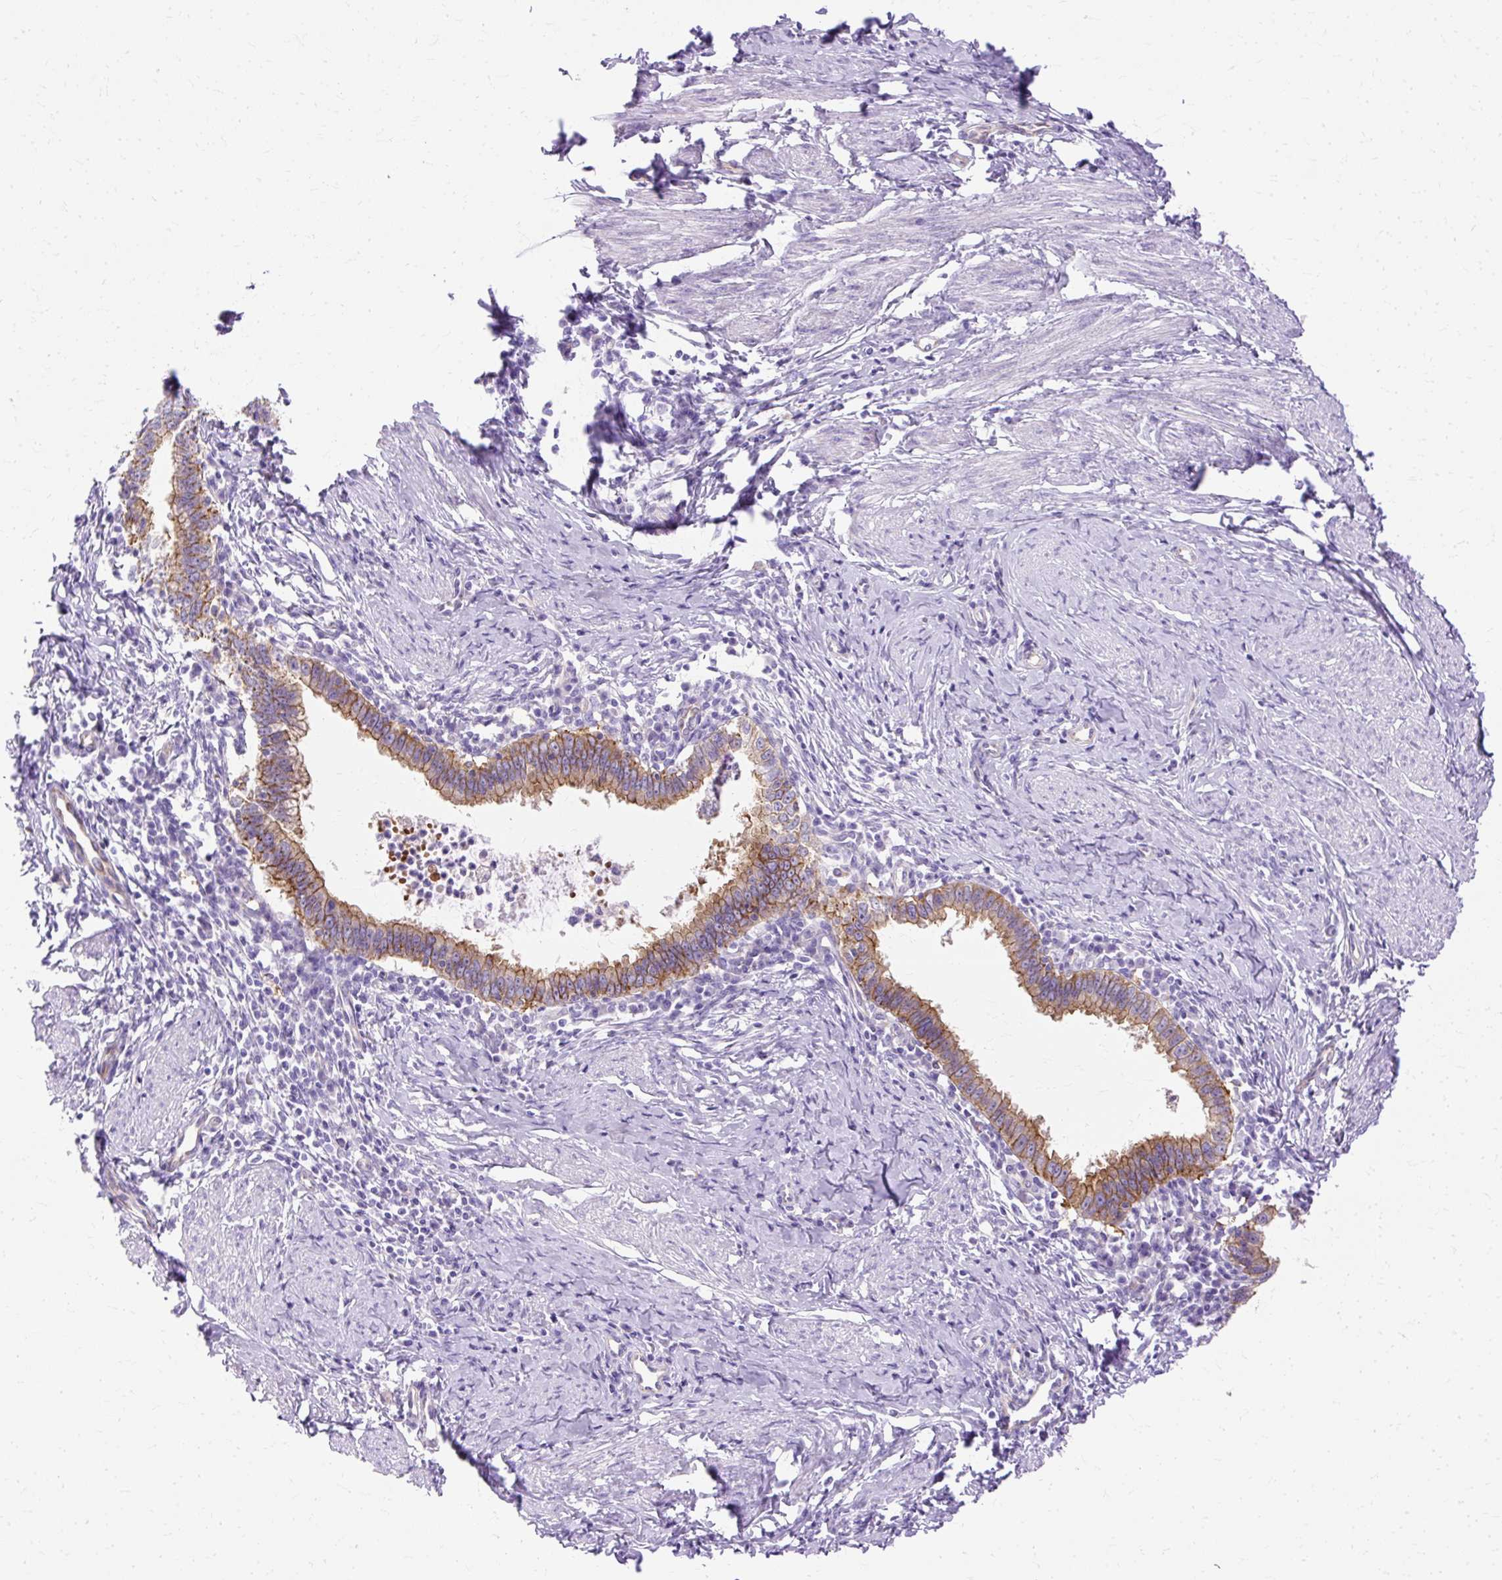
{"staining": {"intensity": "moderate", "quantity": ">75%", "location": "cytoplasmic/membranous"}, "tissue": "cervical cancer", "cell_type": "Tumor cells", "image_type": "cancer", "snomed": [{"axis": "morphology", "description": "Adenocarcinoma, NOS"}, {"axis": "topography", "description": "Cervix"}], "caption": "Human cervical cancer stained for a protein (brown) displays moderate cytoplasmic/membranous positive positivity in about >75% of tumor cells.", "gene": "MYO6", "patient": {"sex": "female", "age": 36}}